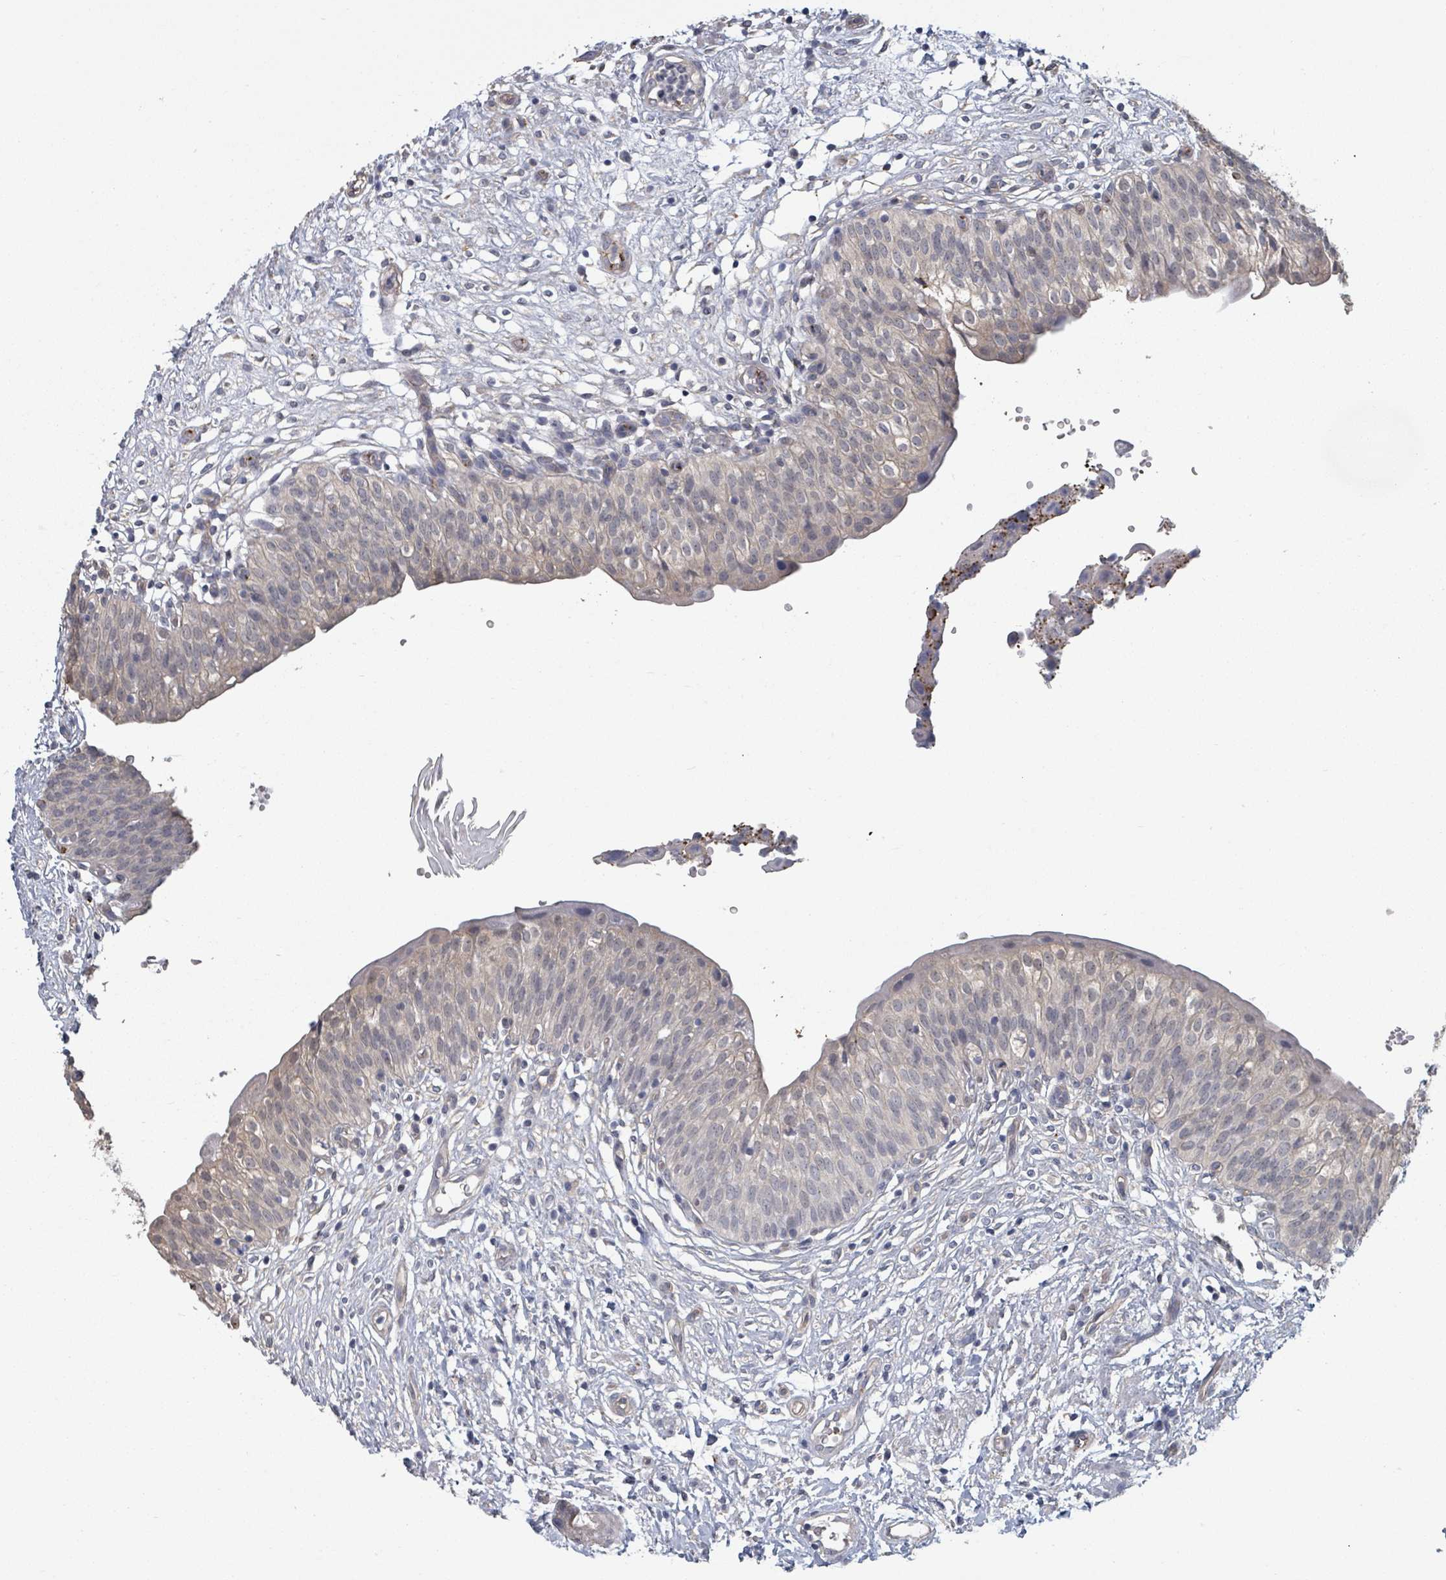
{"staining": {"intensity": "weak", "quantity": "25%-75%", "location": "cytoplasmic/membranous"}, "tissue": "urinary bladder", "cell_type": "Urothelial cells", "image_type": "normal", "snomed": [{"axis": "morphology", "description": "Normal tissue, NOS"}, {"axis": "topography", "description": "Urinary bladder"}], "caption": "Immunohistochemical staining of unremarkable urinary bladder displays weak cytoplasmic/membranous protein positivity in about 25%-75% of urothelial cells.", "gene": "PLAUR", "patient": {"sex": "male", "age": 55}}